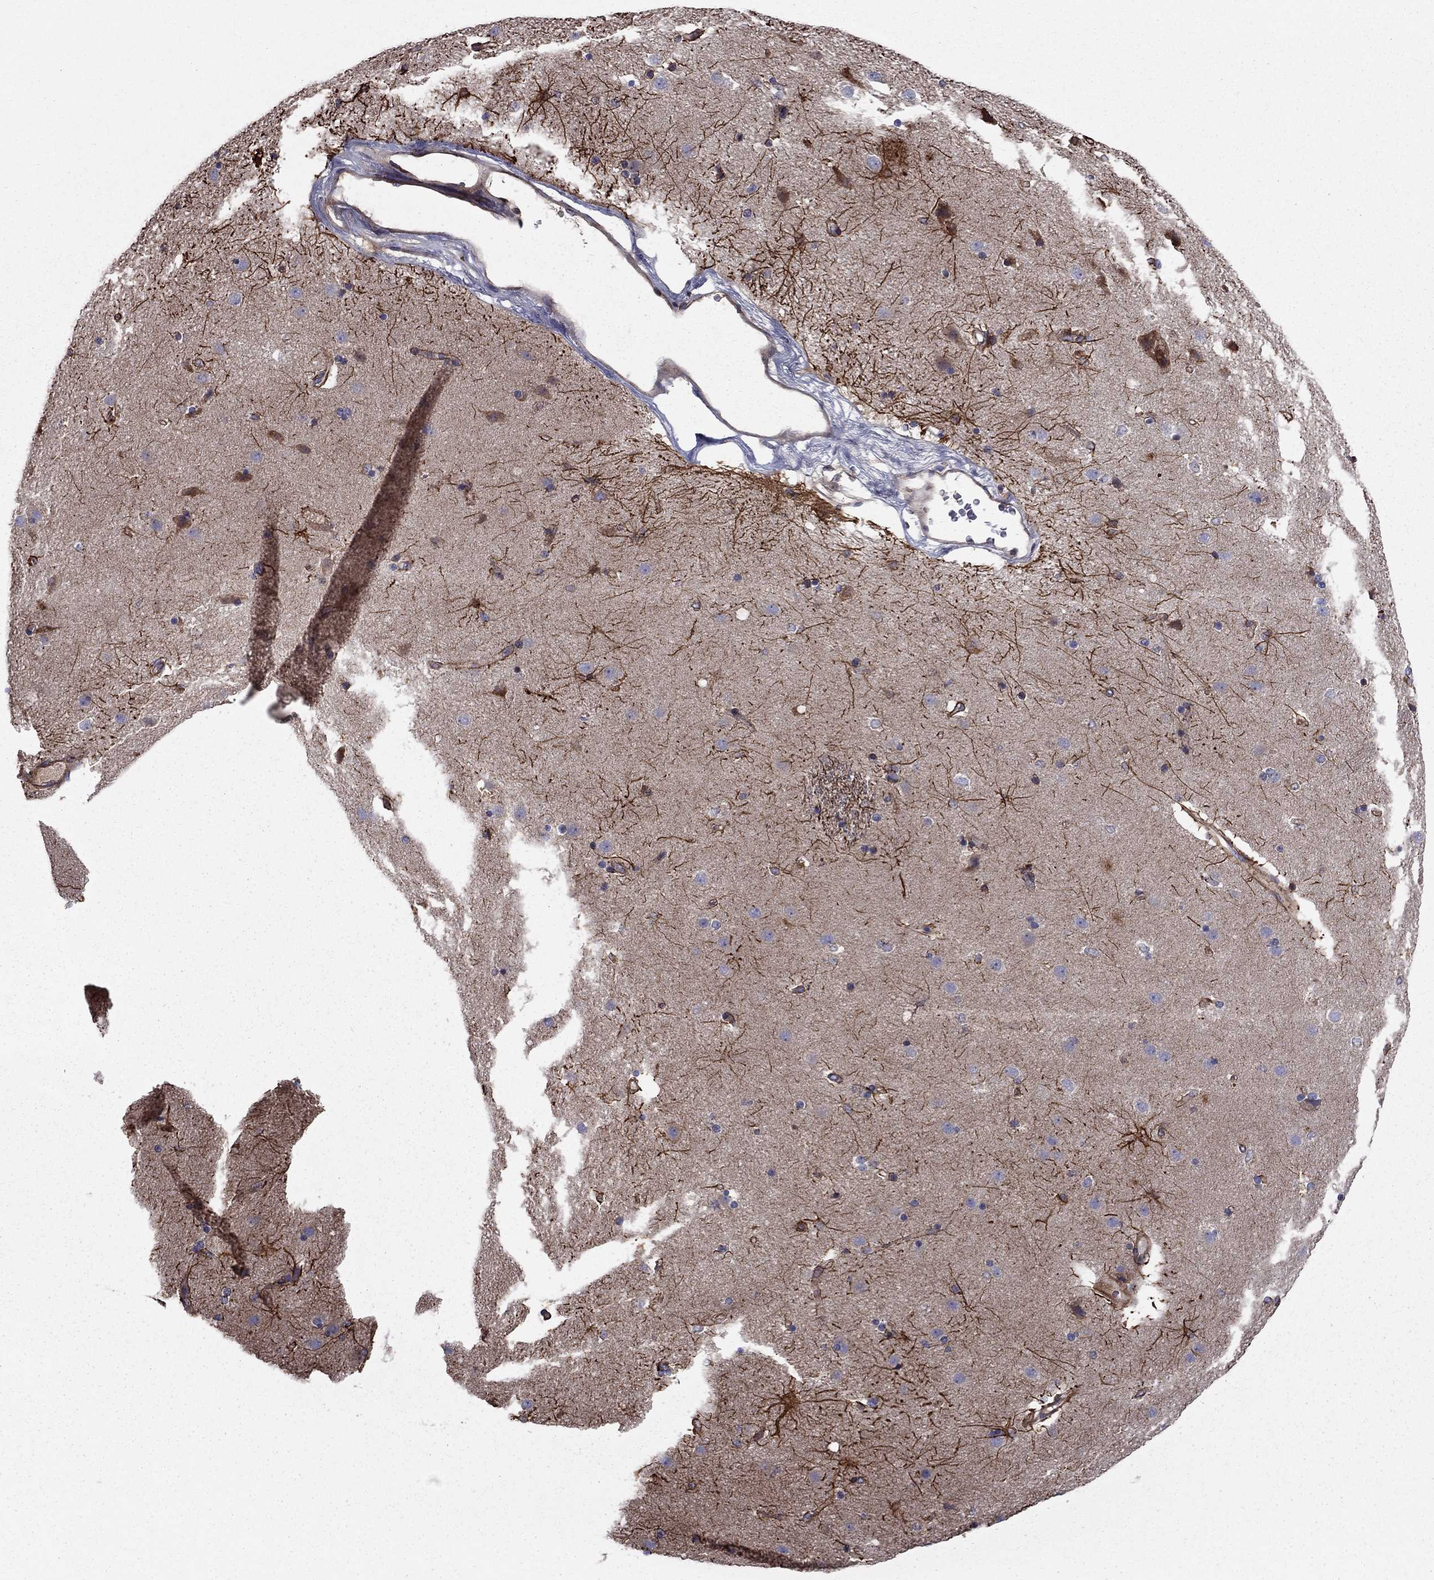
{"staining": {"intensity": "strong", "quantity": "25%-75%", "location": "cytoplasmic/membranous"}, "tissue": "caudate", "cell_type": "Glial cells", "image_type": "normal", "snomed": [{"axis": "morphology", "description": "Normal tissue, NOS"}, {"axis": "topography", "description": "Lateral ventricle wall"}], "caption": "Benign caudate was stained to show a protein in brown. There is high levels of strong cytoplasmic/membranous positivity in approximately 25%-75% of glial cells. The protein is shown in brown color, while the nuclei are stained blue.", "gene": "CLSTN1", "patient": {"sex": "female", "age": 71}}